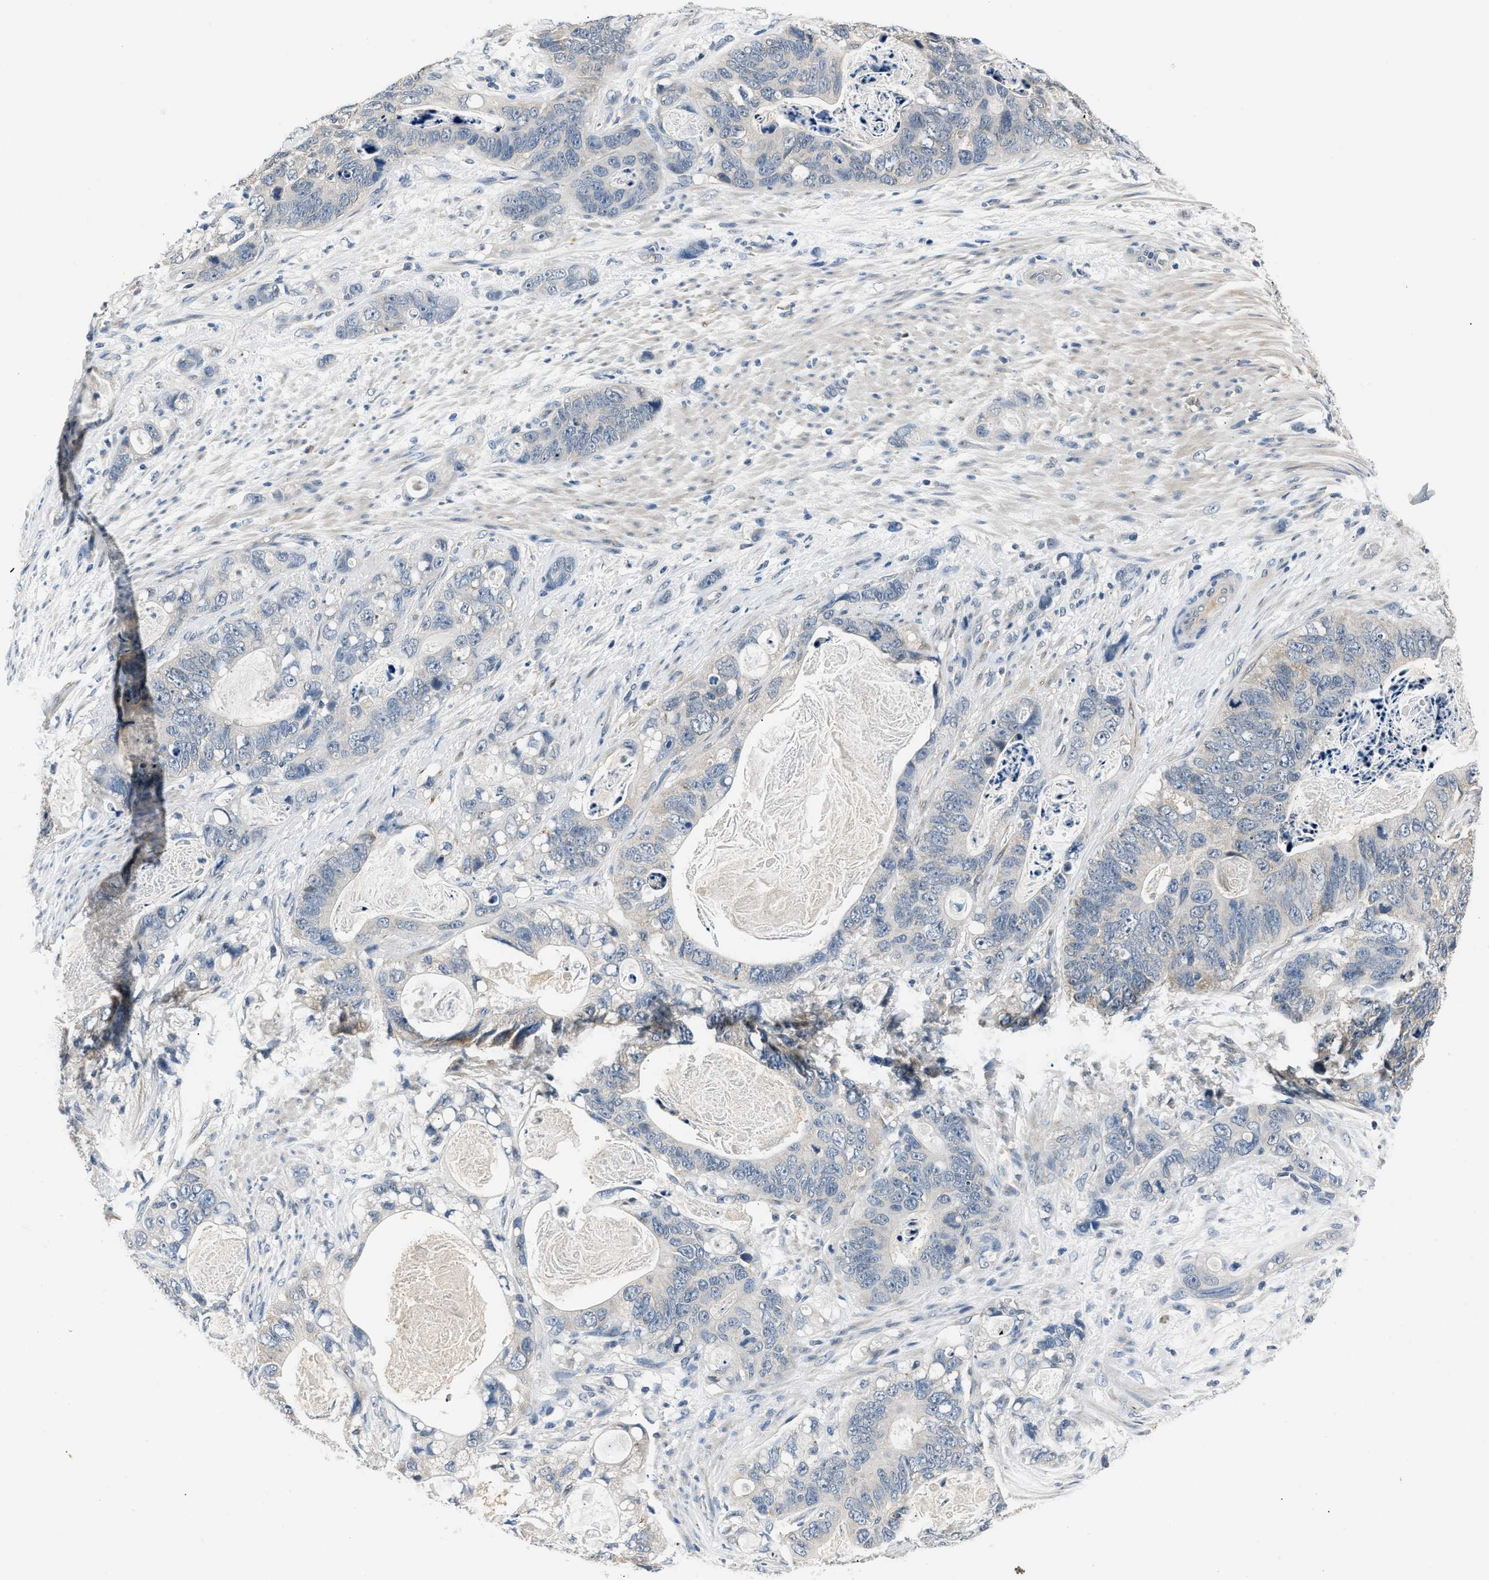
{"staining": {"intensity": "negative", "quantity": "none", "location": "none"}, "tissue": "stomach cancer", "cell_type": "Tumor cells", "image_type": "cancer", "snomed": [{"axis": "morphology", "description": "Normal tissue, NOS"}, {"axis": "morphology", "description": "Adenocarcinoma, NOS"}, {"axis": "topography", "description": "Stomach"}], "caption": "The IHC histopathology image has no significant staining in tumor cells of stomach cancer (adenocarcinoma) tissue.", "gene": "INHA", "patient": {"sex": "female", "age": 89}}